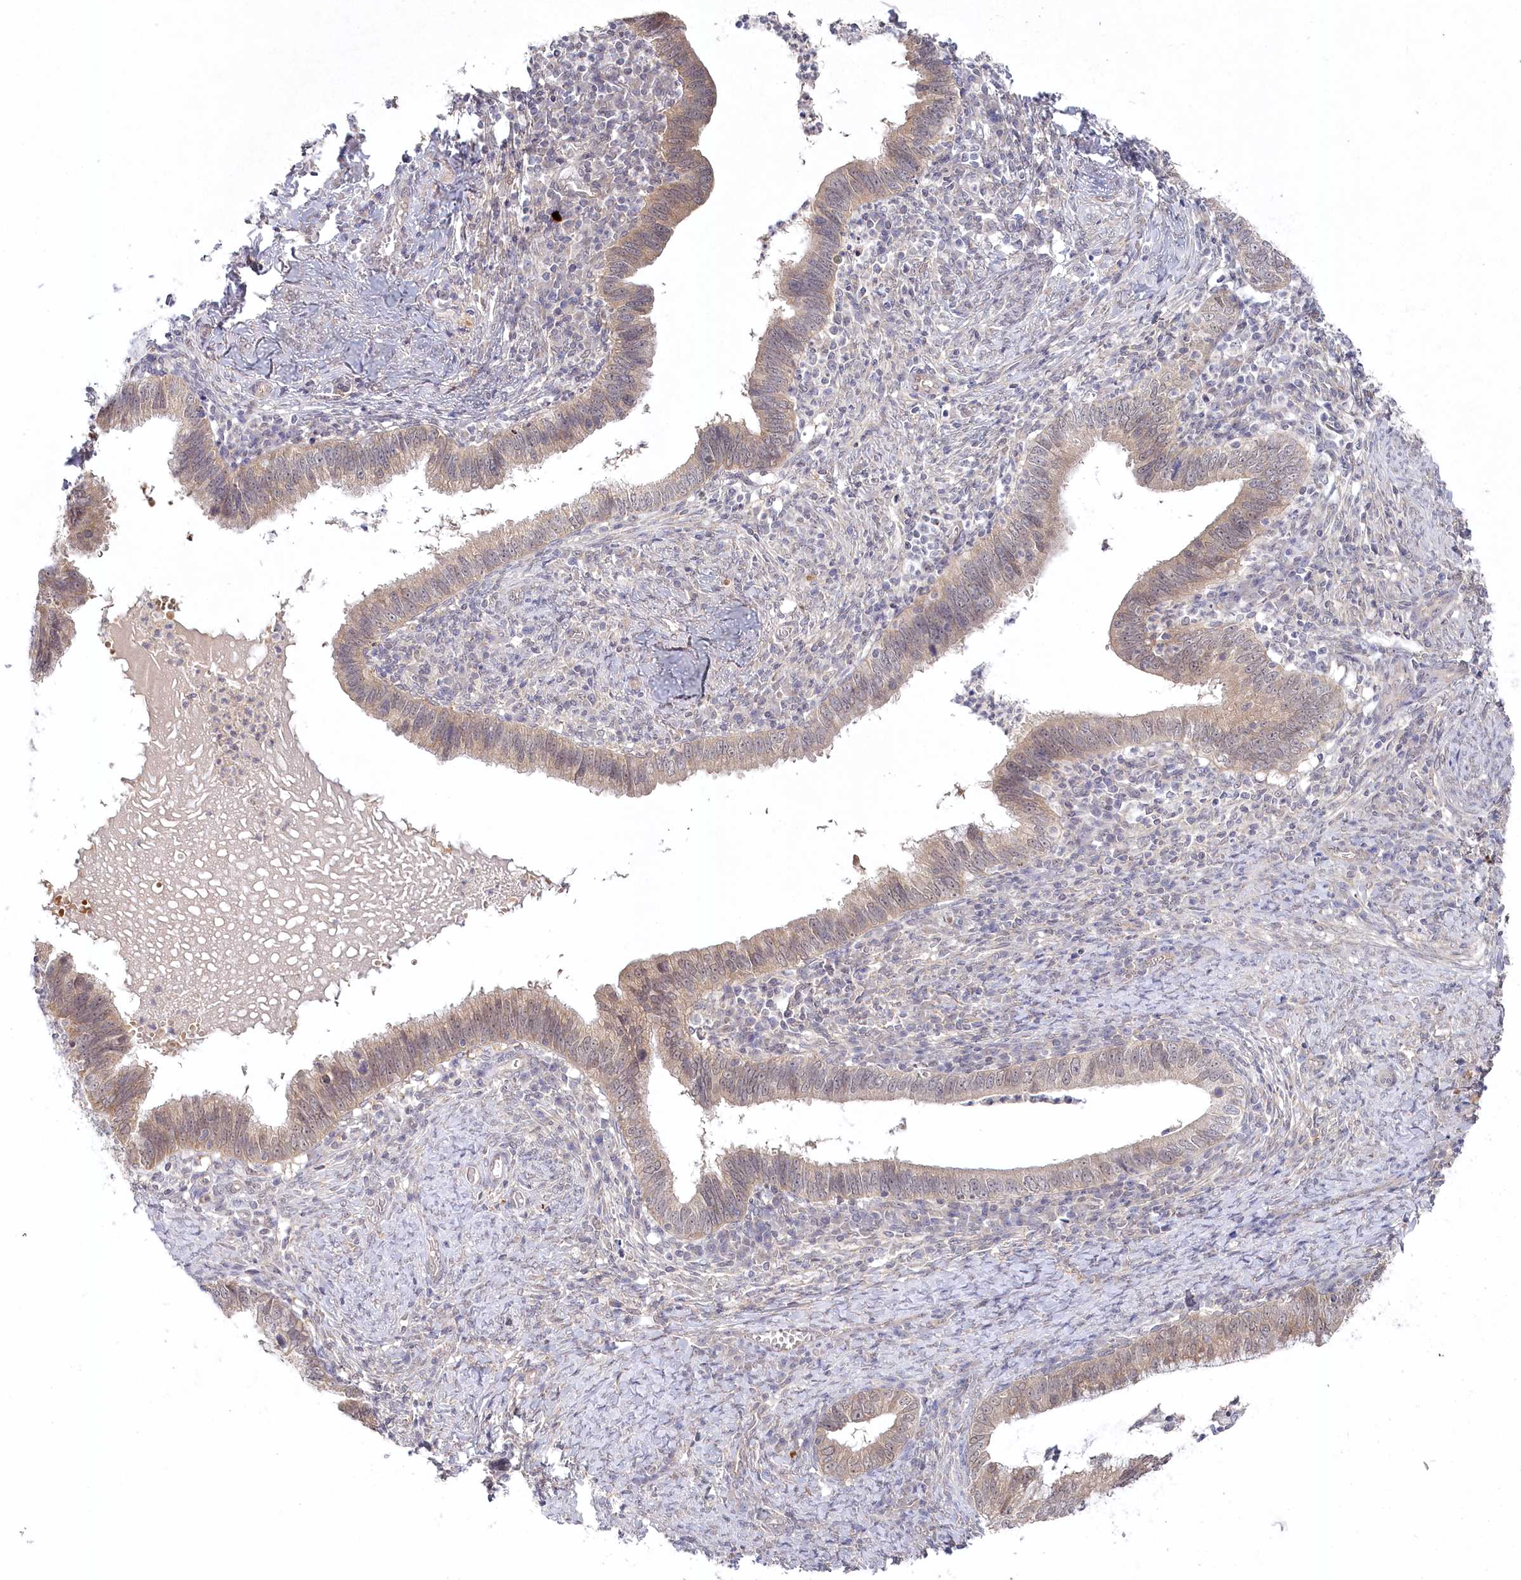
{"staining": {"intensity": "moderate", "quantity": "25%-75%", "location": "cytoplasmic/membranous"}, "tissue": "cervical cancer", "cell_type": "Tumor cells", "image_type": "cancer", "snomed": [{"axis": "morphology", "description": "Adenocarcinoma, NOS"}, {"axis": "topography", "description": "Cervix"}], "caption": "Immunohistochemistry (IHC) (DAB (3,3'-diaminobenzidine)) staining of human adenocarcinoma (cervical) reveals moderate cytoplasmic/membranous protein staining in approximately 25%-75% of tumor cells.", "gene": "AAMDC", "patient": {"sex": "female", "age": 36}}